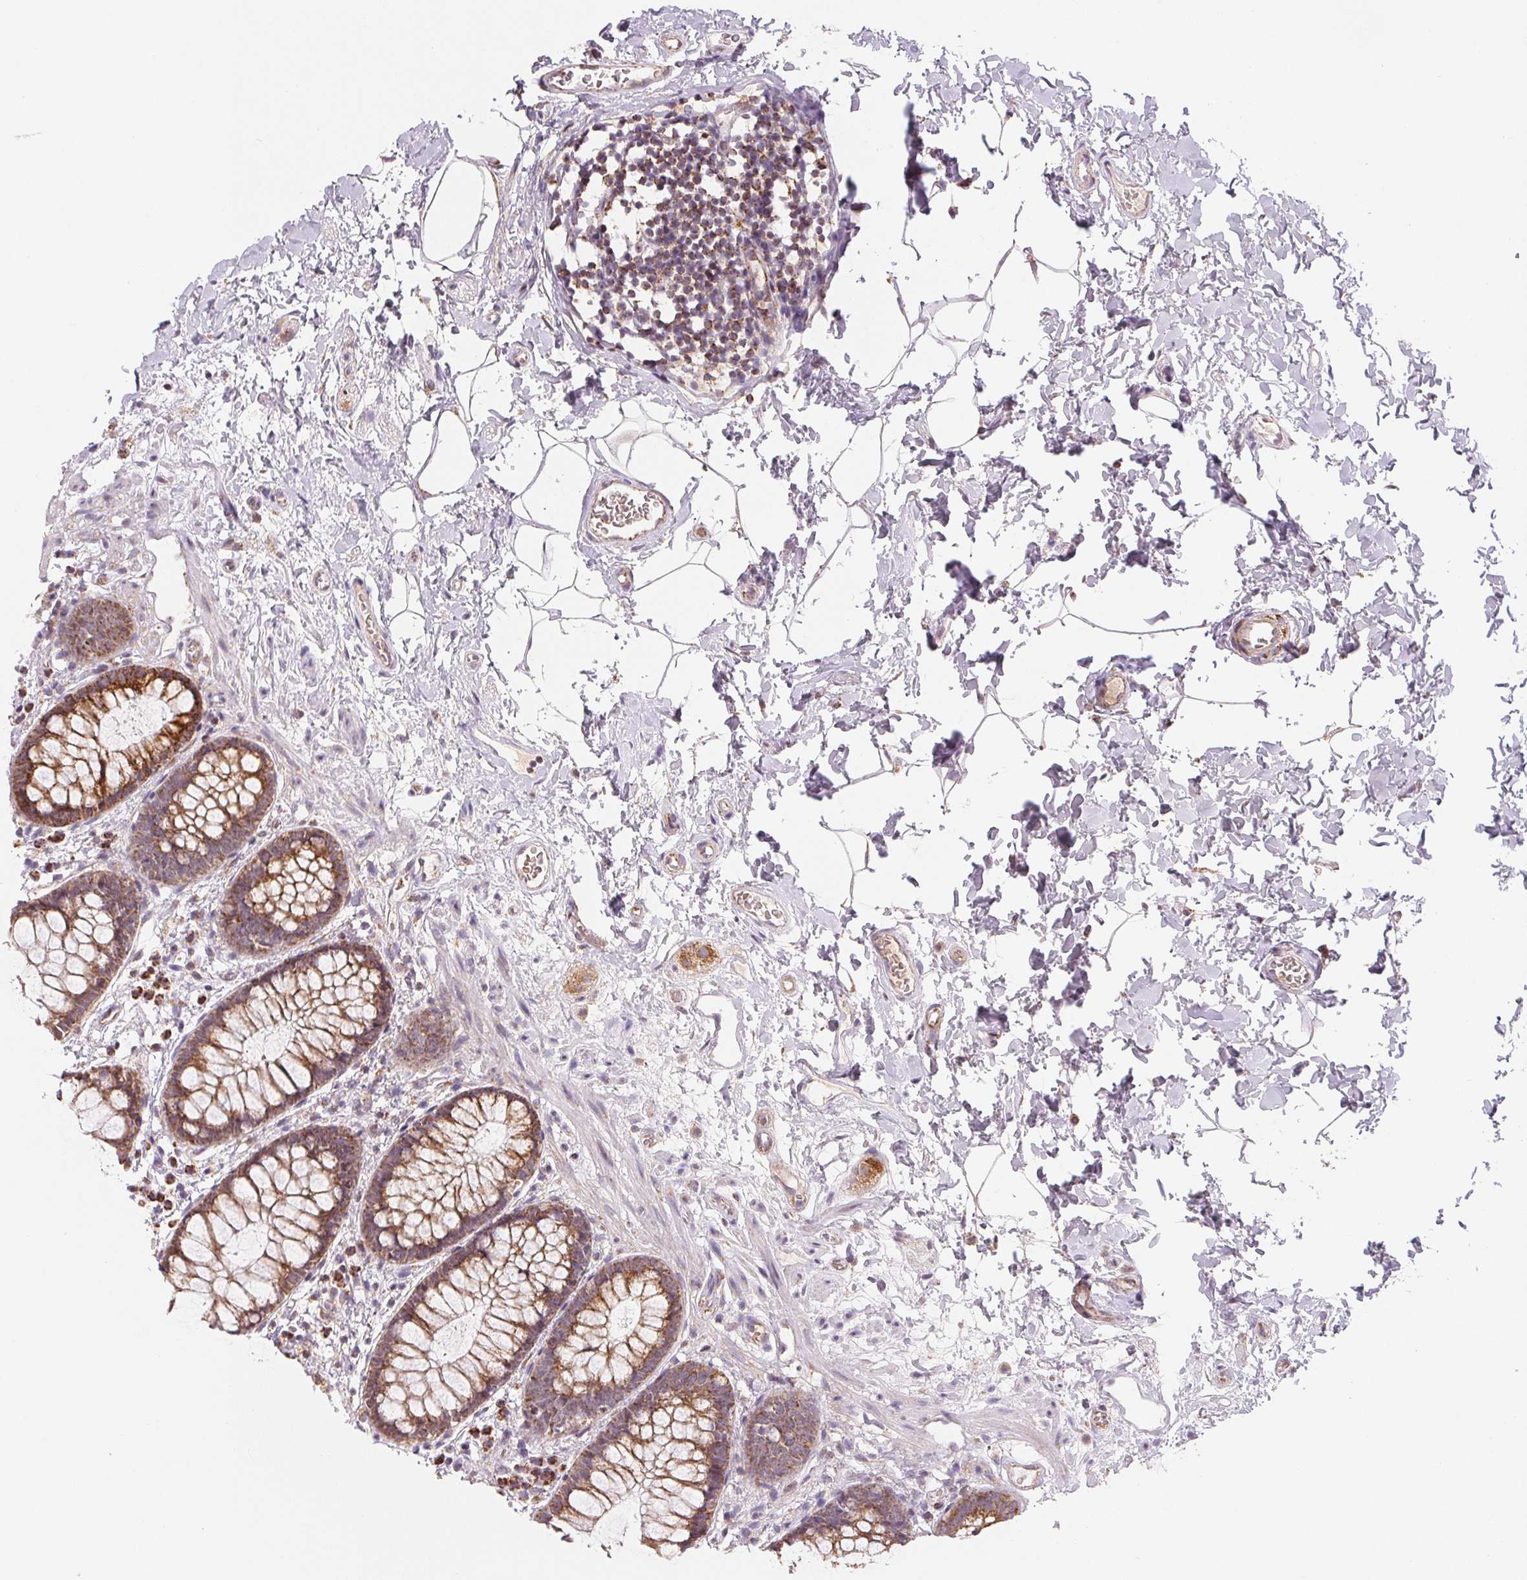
{"staining": {"intensity": "moderate", "quantity": ">75%", "location": "cytoplasmic/membranous"}, "tissue": "rectum", "cell_type": "Glandular cells", "image_type": "normal", "snomed": [{"axis": "morphology", "description": "Normal tissue, NOS"}, {"axis": "topography", "description": "Rectum"}], "caption": "This micrograph shows immunohistochemistry staining of benign rectum, with medium moderate cytoplasmic/membranous staining in about >75% of glandular cells.", "gene": "HINT2", "patient": {"sex": "female", "age": 62}}